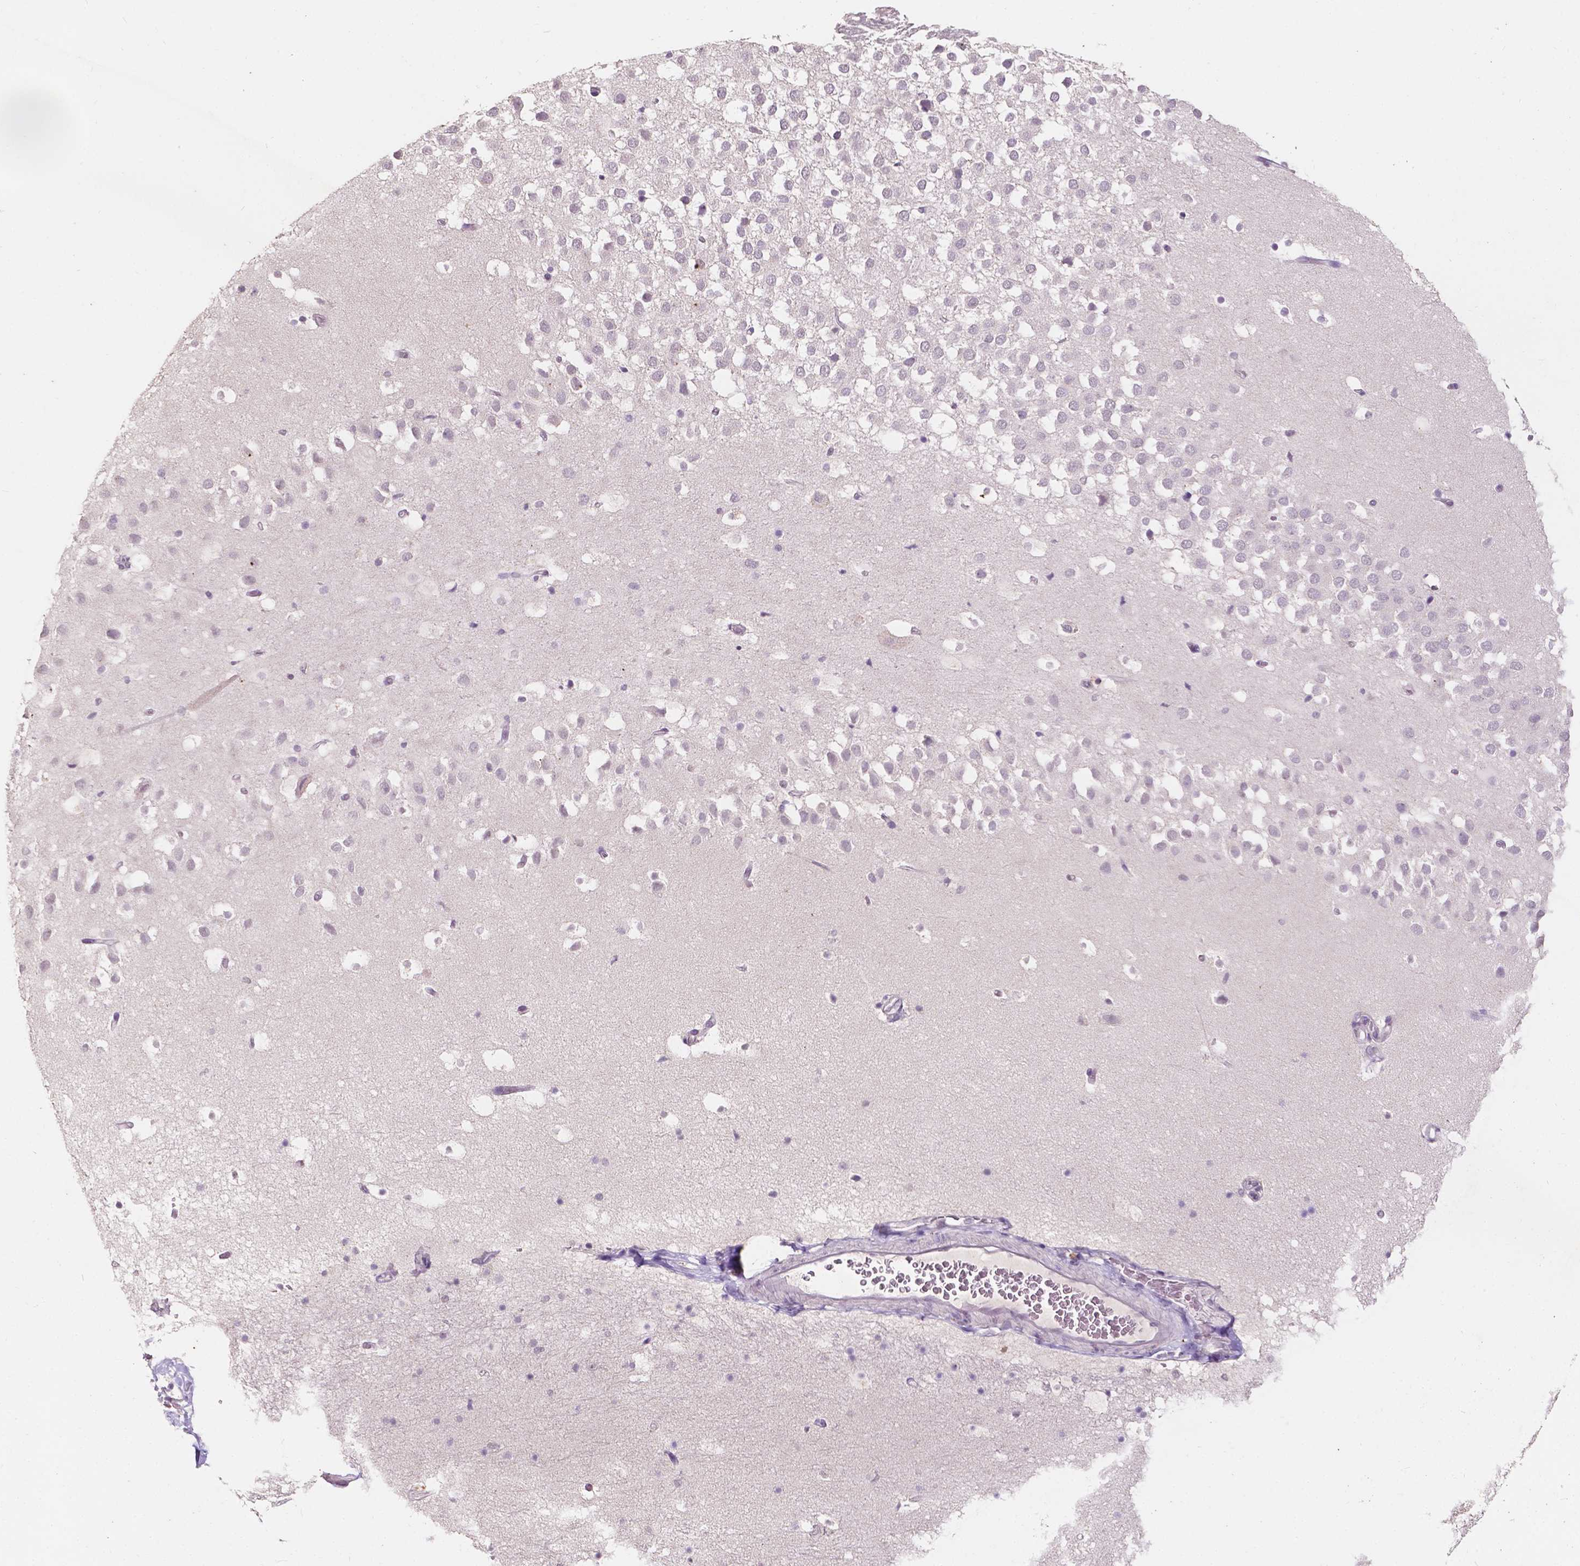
{"staining": {"intensity": "negative", "quantity": "none", "location": "none"}, "tissue": "hippocampus", "cell_type": "Glial cells", "image_type": "normal", "snomed": [{"axis": "morphology", "description": "Normal tissue, NOS"}, {"axis": "topography", "description": "Hippocampus"}], "caption": "Protein analysis of unremarkable hippocampus exhibits no significant staining in glial cells. The staining was performed using DAB to visualize the protein expression in brown, while the nuclei were stained in blue with hematoxylin (Magnification: 20x).", "gene": "TAL1", "patient": {"sex": "male", "age": 26}}